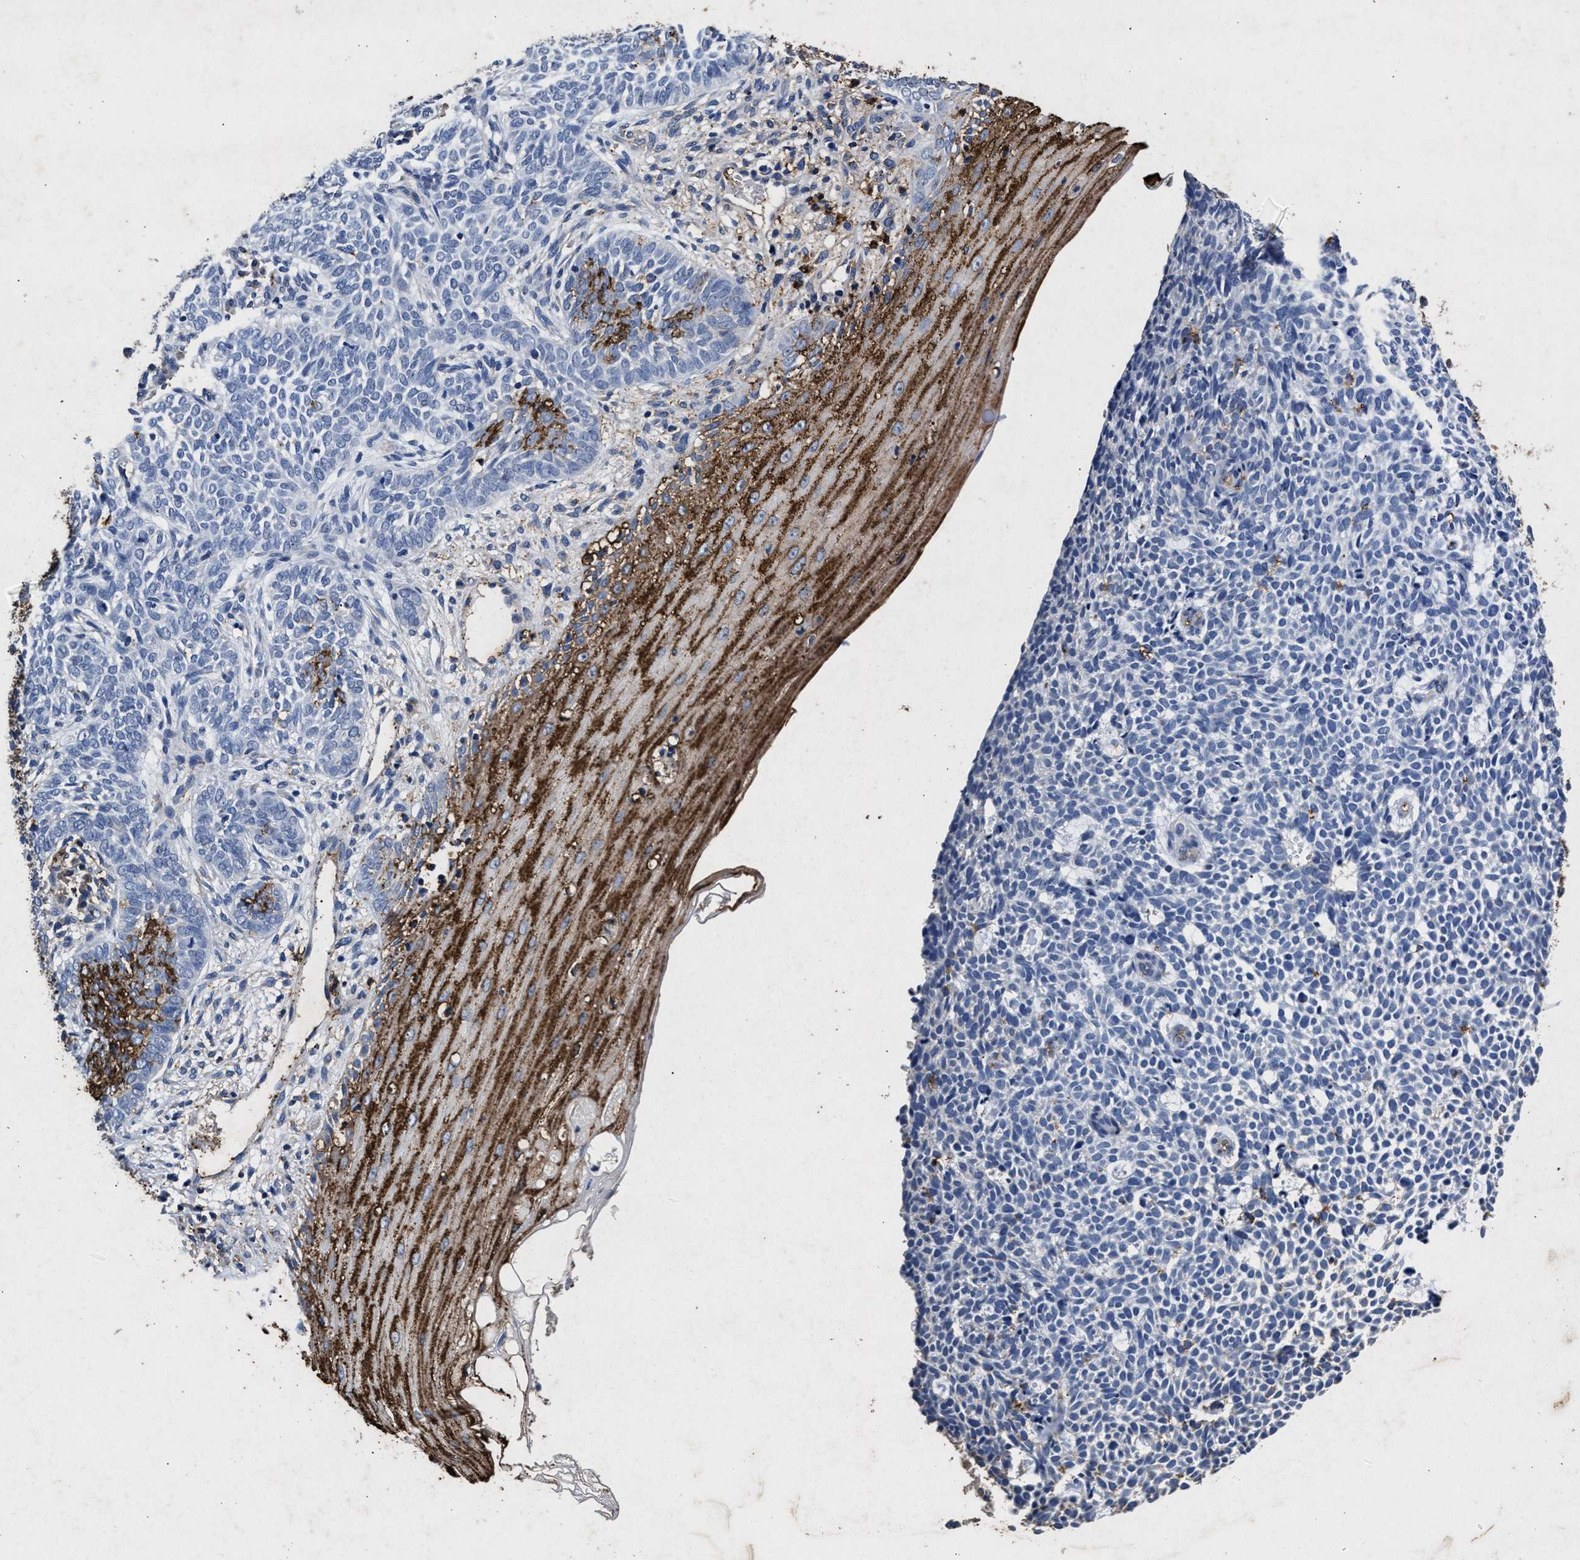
{"staining": {"intensity": "moderate", "quantity": "25%-75%", "location": "cytoplasmic/membranous"}, "tissue": "skin cancer", "cell_type": "Tumor cells", "image_type": "cancer", "snomed": [{"axis": "morphology", "description": "Basal cell carcinoma"}, {"axis": "topography", "description": "Skin"}], "caption": "Human skin basal cell carcinoma stained with a brown dye demonstrates moderate cytoplasmic/membranous positive staining in about 25%-75% of tumor cells.", "gene": "LTB4R2", "patient": {"sex": "male", "age": 87}}